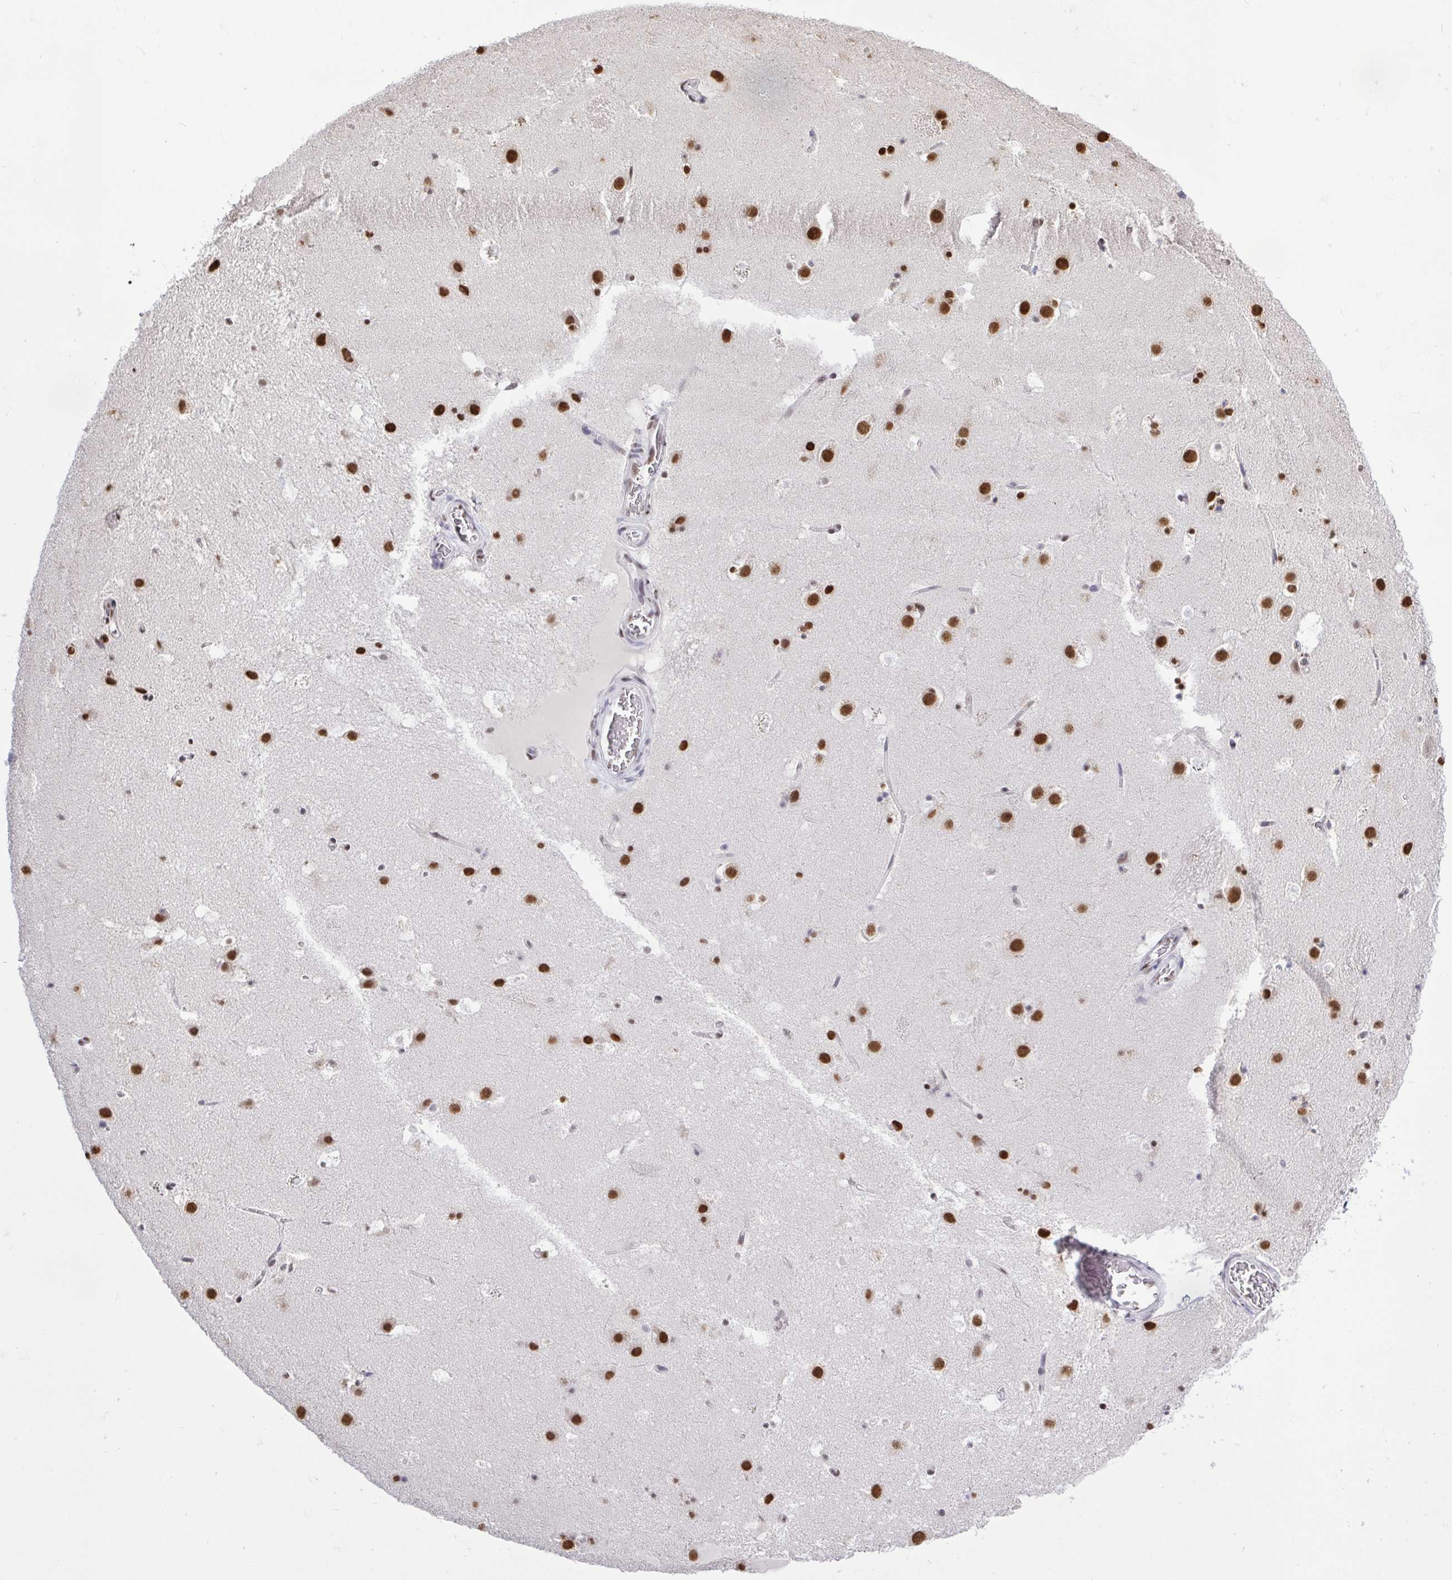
{"staining": {"intensity": "strong", "quantity": "25%-75%", "location": "nuclear"}, "tissue": "caudate", "cell_type": "Glial cells", "image_type": "normal", "snomed": [{"axis": "morphology", "description": "Normal tissue, NOS"}, {"axis": "topography", "description": "Lateral ventricle wall"}], "caption": "Immunohistochemical staining of benign human caudate shows high levels of strong nuclear positivity in about 25%-75% of glial cells. Nuclei are stained in blue.", "gene": "HNRNPDL", "patient": {"sex": "male", "age": 37}}